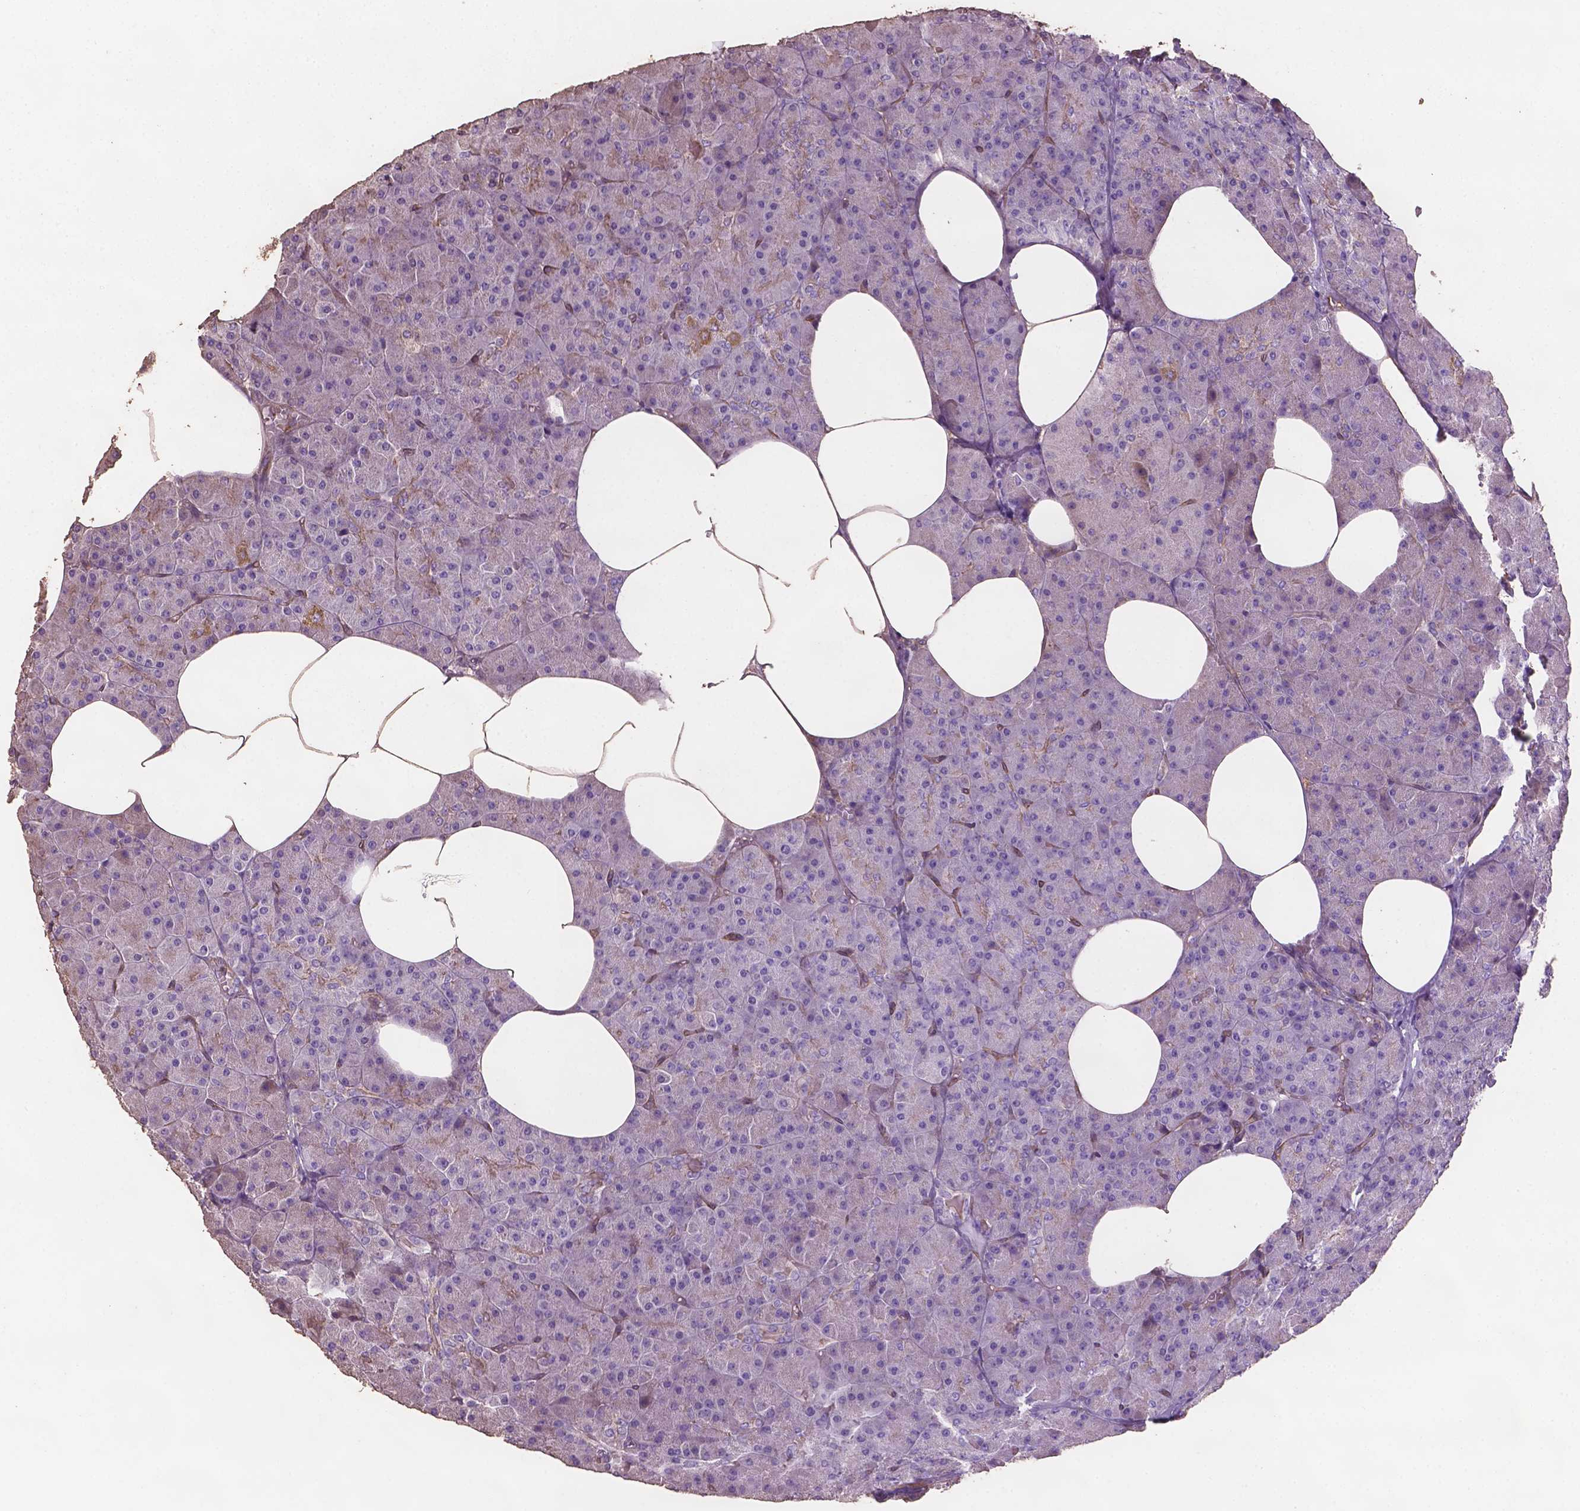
{"staining": {"intensity": "weak", "quantity": "<25%", "location": "cytoplasmic/membranous"}, "tissue": "pancreas", "cell_type": "Exocrine glandular cells", "image_type": "normal", "snomed": [{"axis": "morphology", "description": "Normal tissue, NOS"}, {"axis": "topography", "description": "Pancreas"}], "caption": "DAB immunohistochemical staining of benign pancreas displays no significant positivity in exocrine glandular cells. The staining is performed using DAB (3,3'-diaminobenzidine) brown chromogen with nuclei counter-stained in using hematoxylin.", "gene": "COMMD4", "patient": {"sex": "female", "age": 45}}